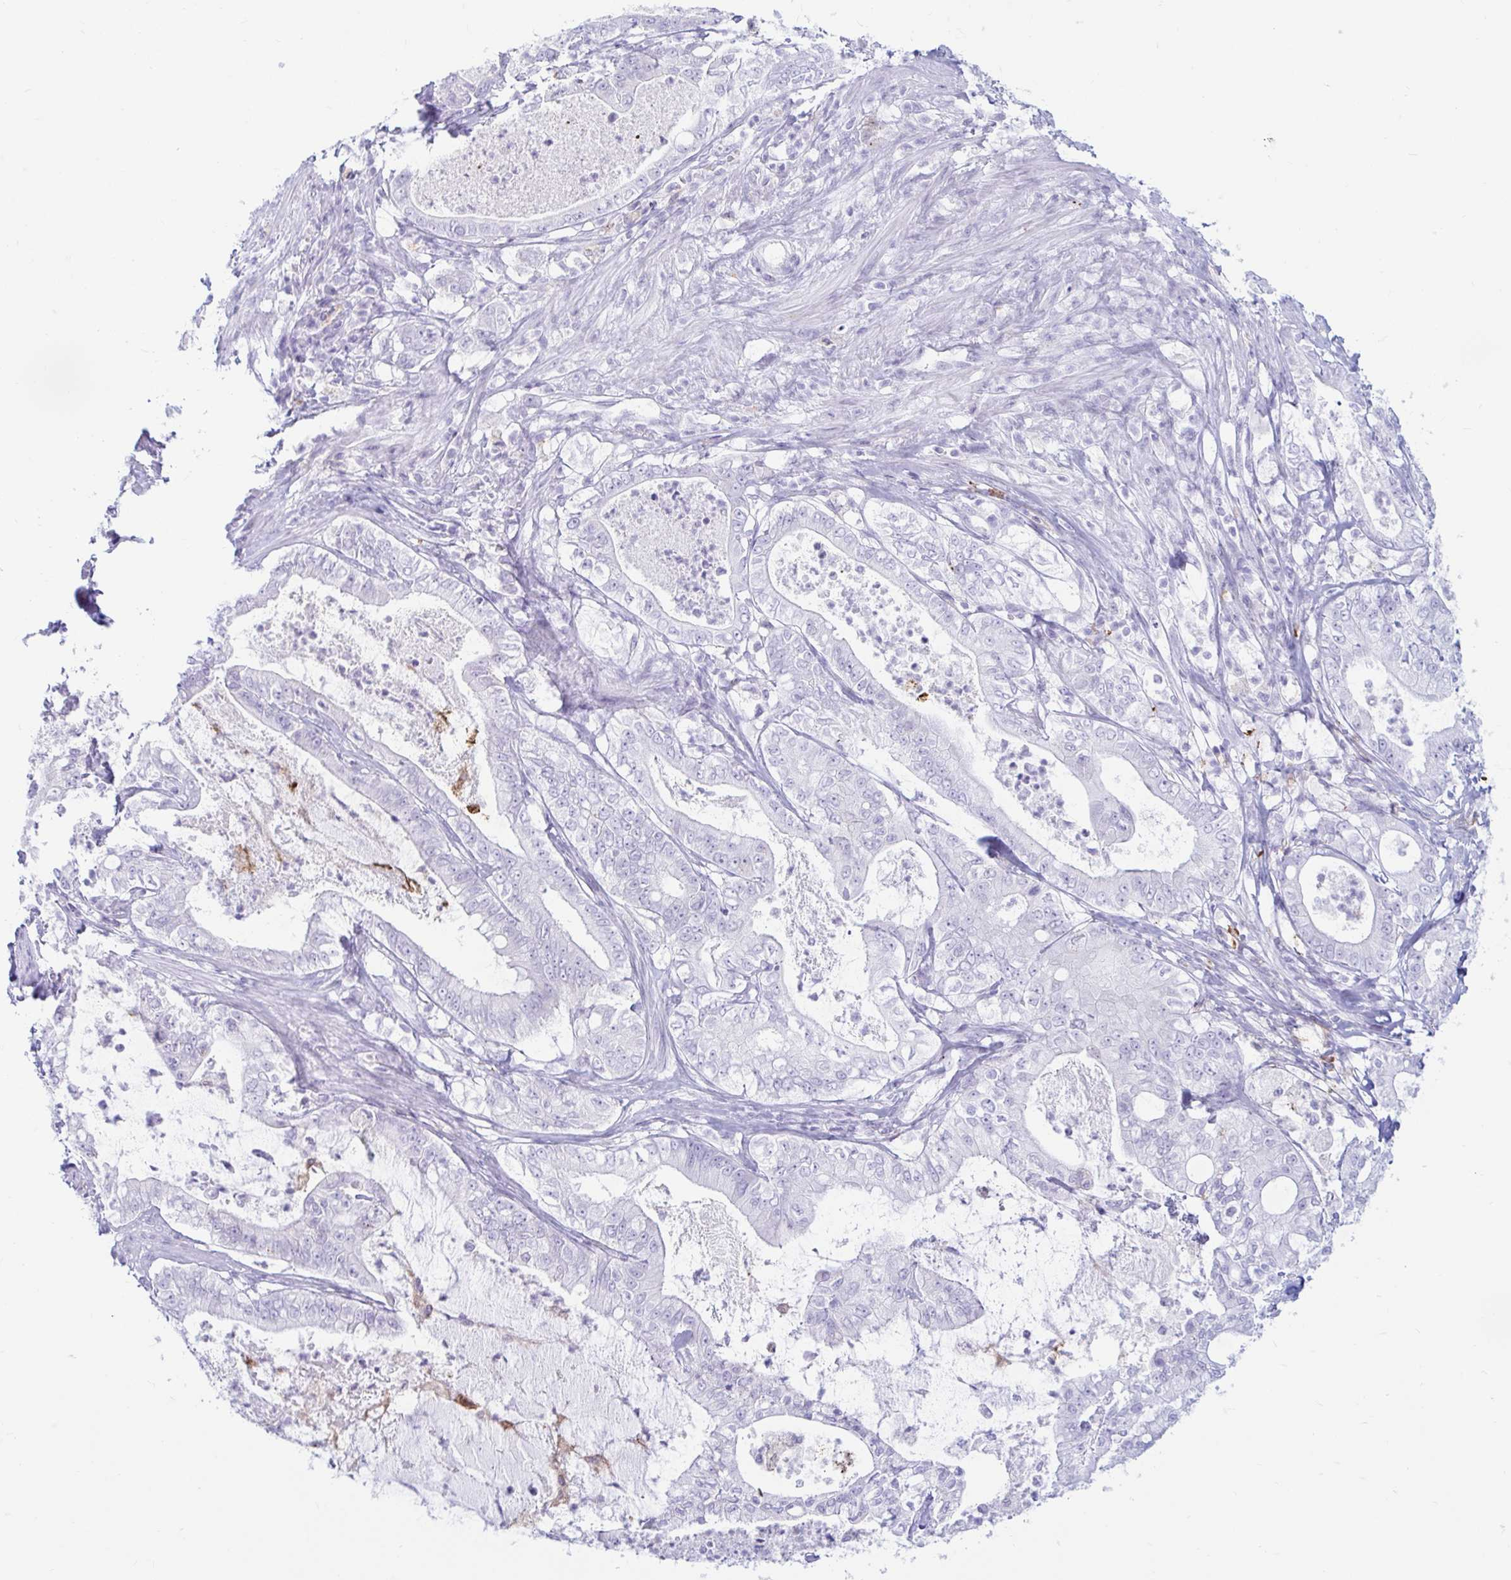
{"staining": {"intensity": "negative", "quantity": "none", "location": "none"}, "tissue": "pancreatic cancer", "cell_type": "Tumor cells", "image_type": "cancer", "snomed": [{"axis": "morphology", "description": "Adenocarcinoma, NOS"}, {"axis": "topography", "description": "Pancreas"}], "caption": "Tumor cells show no significant expression in pancreatic cancer (adenocarcinoma). (DAB IHC visualized using brightfield microscopy, high magnification).", "gene": "ERICH6", "patient": {"sex": "male", "age": 71}}